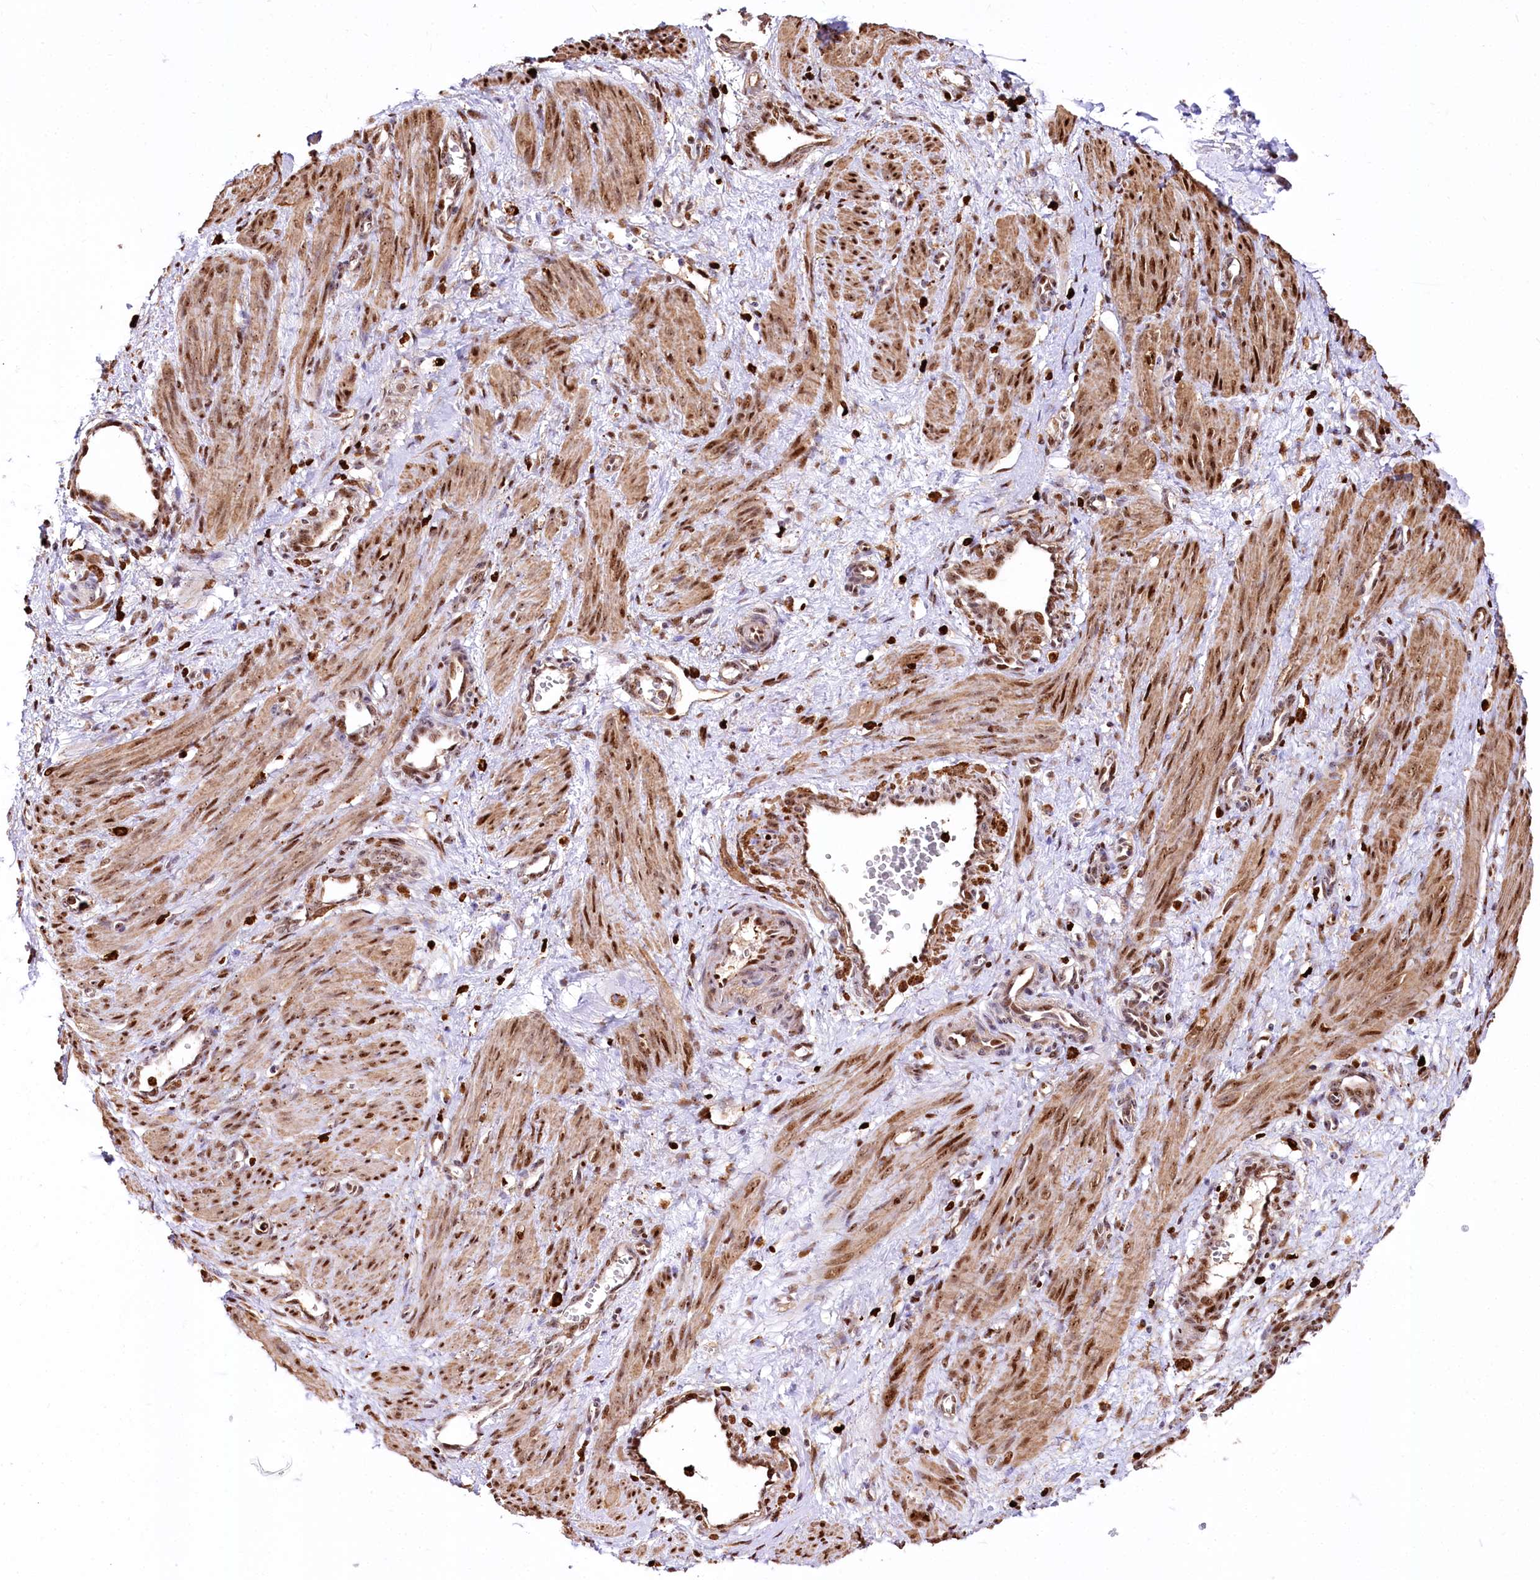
{"staining": {"intensity": "moderate", "quantity": ">75%", "location": "cytoplasmic/membranous,nuclear"}, "tissue": "smooth muscle", "cell_type": "Smooth muscle cells", "image_type": "normal", "snomed": [{"axis": "morphology", "description": "Normal tissue, NOS"}, {"axis": "topography", "description": "Endometrium"}], "caption": "Moderate cytoplasmic/membranous,nuclear staining for a protein is seen in about >75% of smooth muscle cells of benign smooth muscle using IHC.", "gene": "PTMS", "patient": {"sex": "female", "age": 33}}